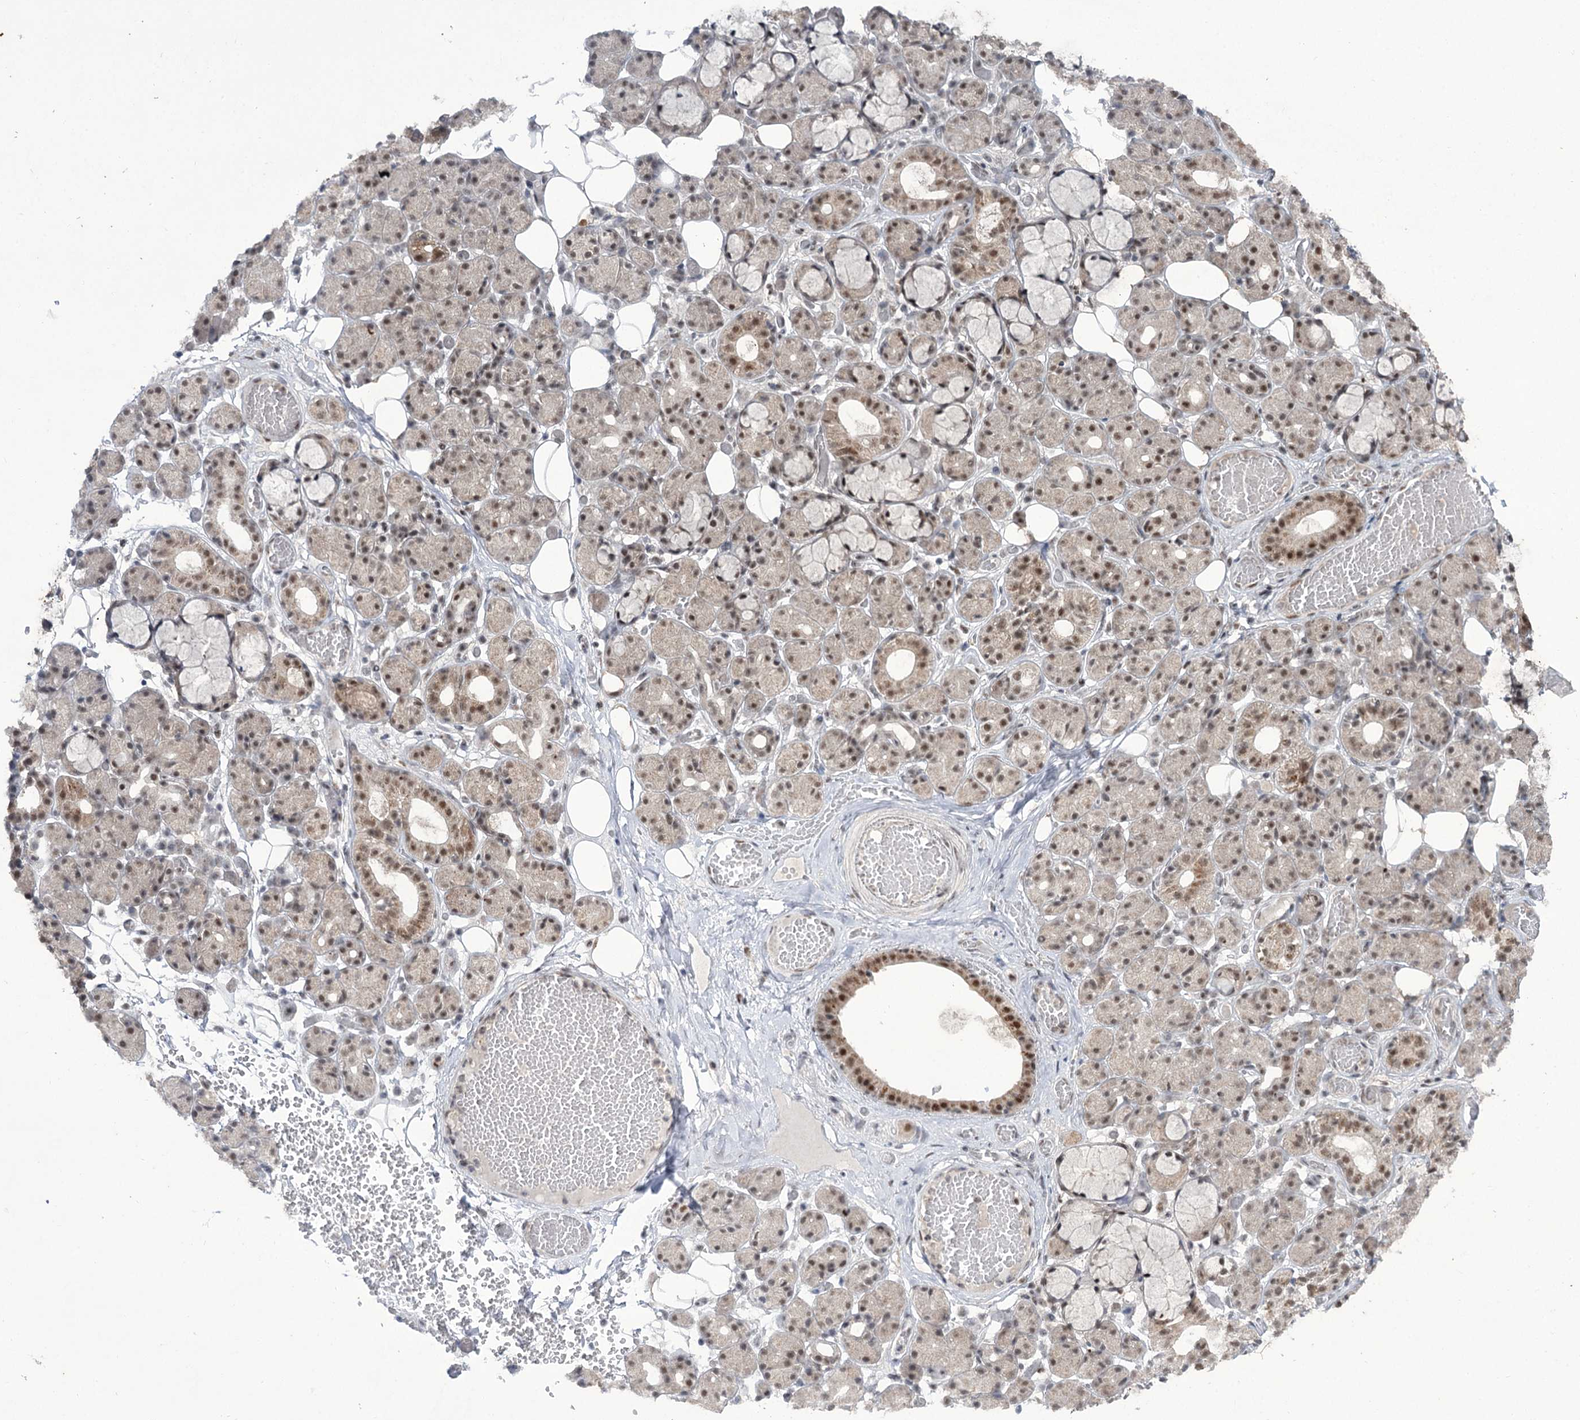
{"staining": {"intensity": "moderate", "quantity": "25%-75%", "location": "nuclear"}, "tissue": "salivary gland", "cell_type": "Glandular cells", "image_type": "normal", "snomed": [{"axis": "morphology", "description": "Normal tissue, NOS"}, {"axis": "topography", "description": "Salivary gland"}], "caption": "IHC of benign salivary gland demonstrates medium levels of moderate nuclear staining in about 25%-75% of glandular cells. (brown staining indicates protein expression, while blue staining denotes nuclei).", "gene": "ERCC3", "patient": {"sex": "male", "age": 63}}